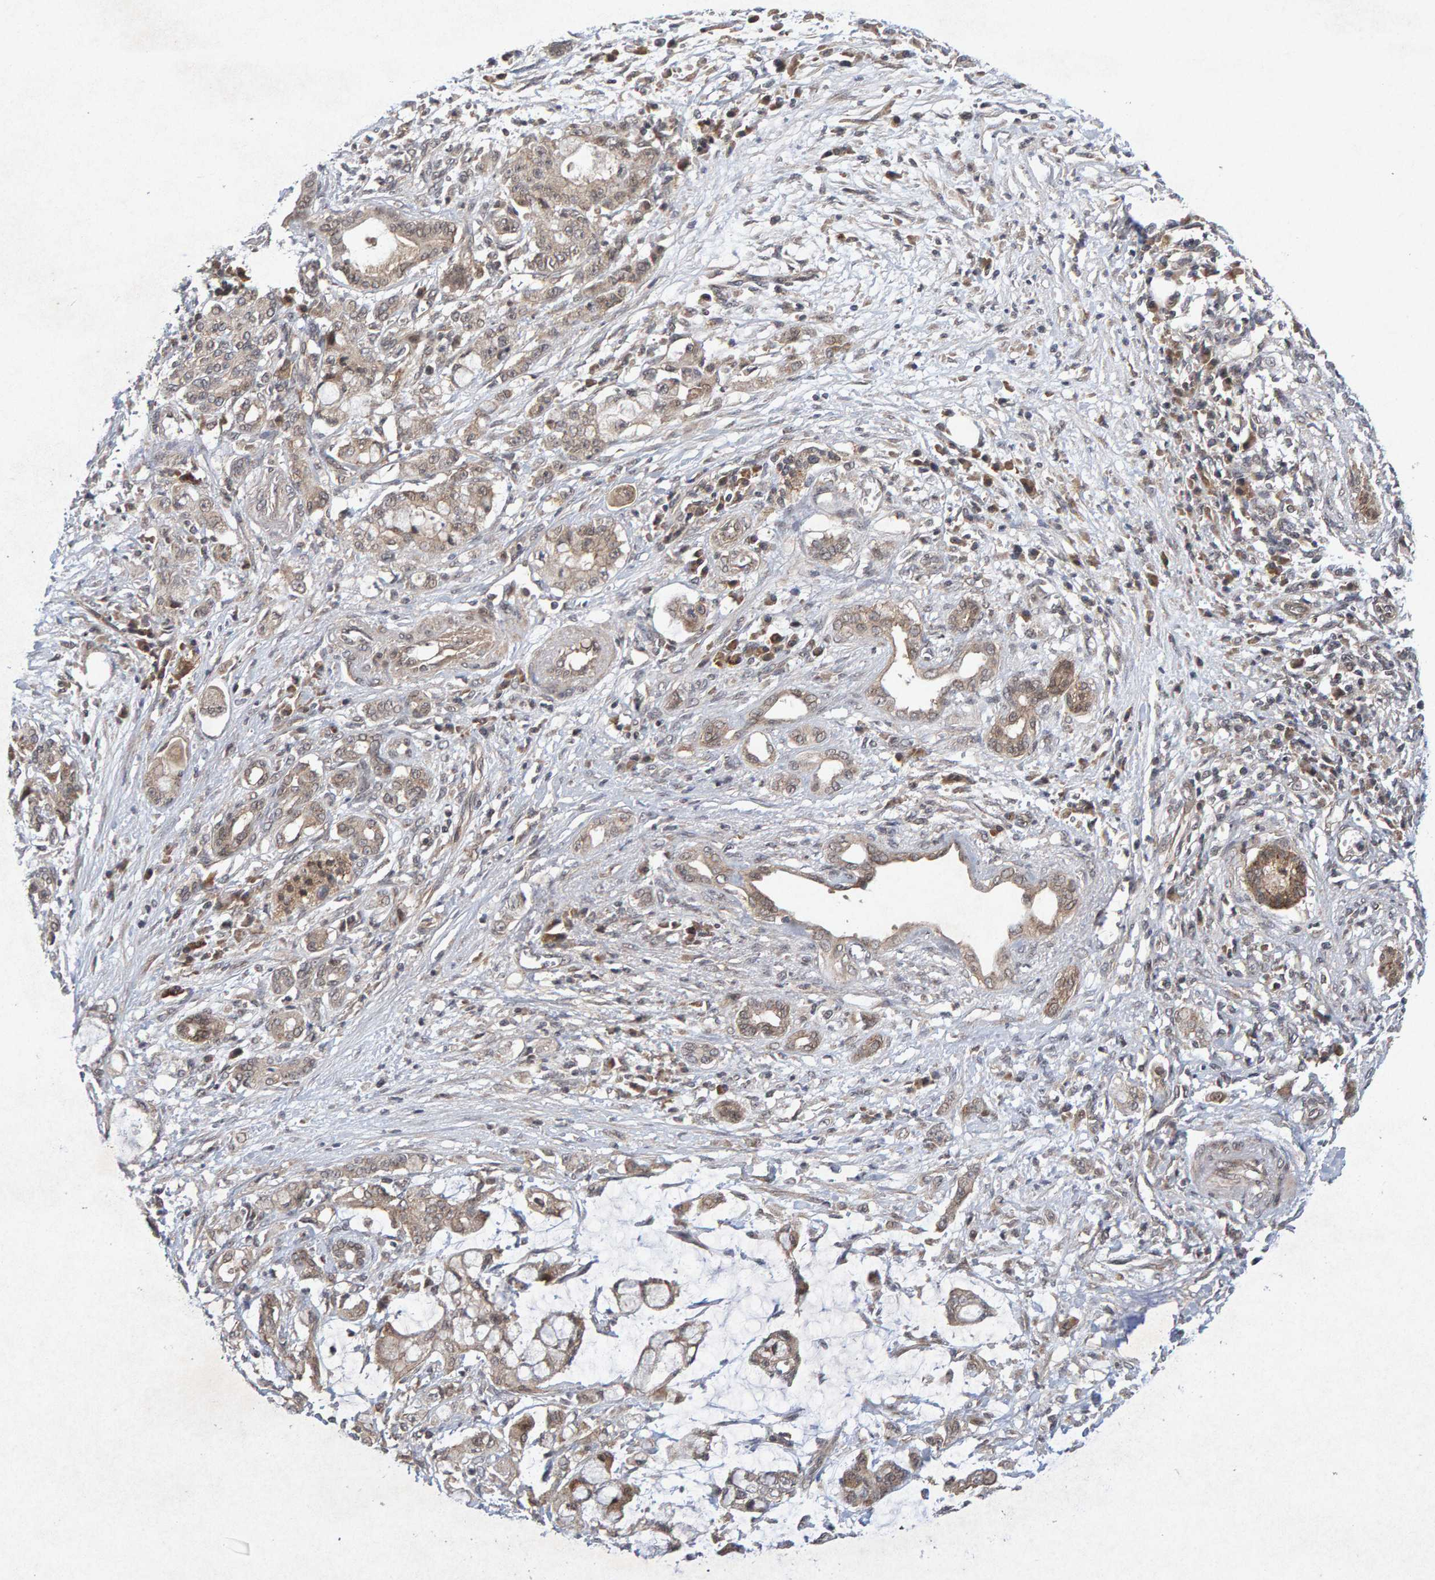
{"staining": {"intensity": "moderate", "quantity": ">75%", "location": "cytoplasmic/membranous"}, "tissue": "pancreatic cancer", "cell_type": "Tumor cells", "image_type": "cancer", "snomed": [{"axis": "morphology", "description": "Adenocarcinoma, NOS"}, {"axis": "topography", "description": "Pancreas"}], "caption": "Immunohistochemical staining of pancreatic cancer displays medium levels of moderate cytoplasmic/membranous protein staining in approximately >75% of tumor cells.", "gene": "CDH2", "patient": {"sex": "female", "age": 73}}